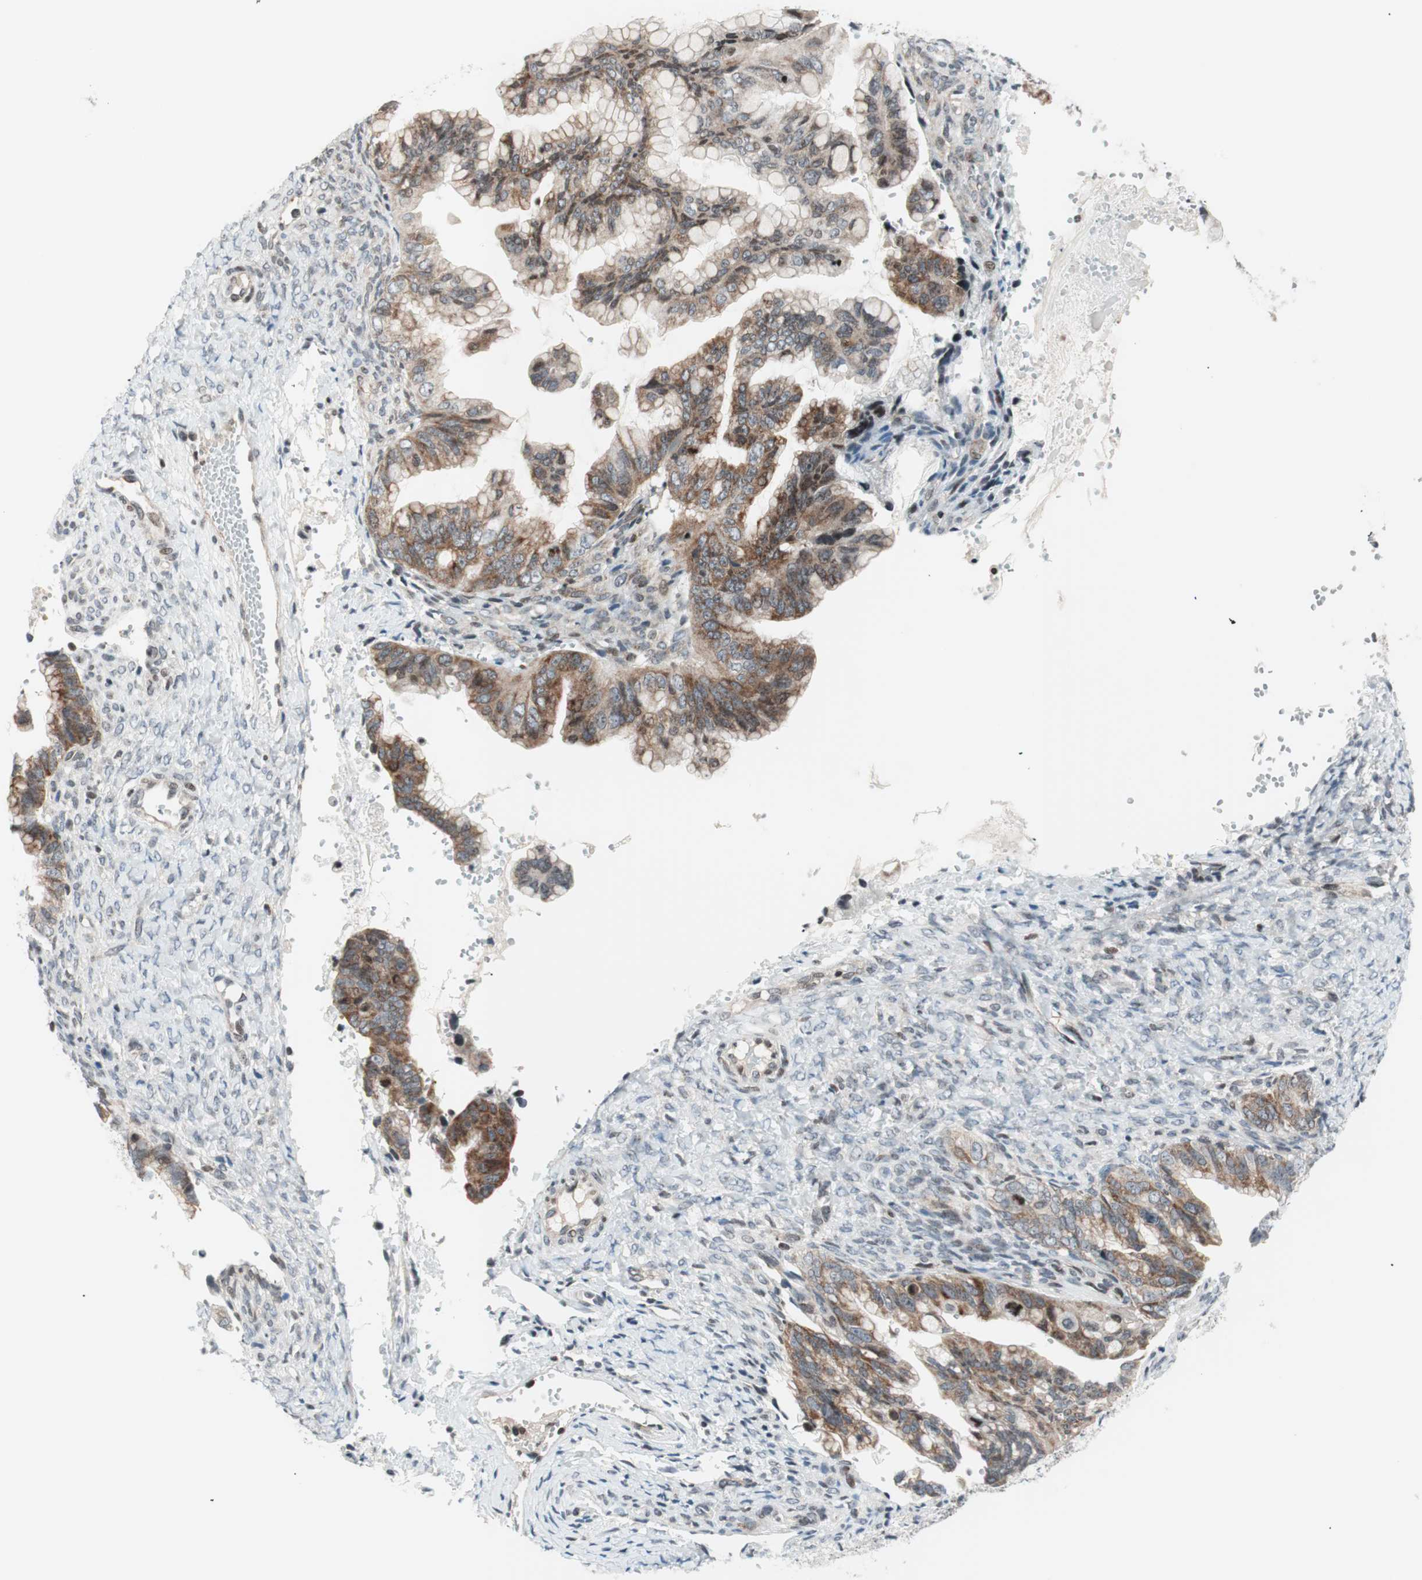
{"staining": {"intensity": "moderate", "quantity": "25%-75%", "location": "cytoplasmic/membranous"}, "tissue": "ovarian cancer", "cell_type": "Tumor cells", "image_type": "cancer", "snomed": [{"axis": "morphology", "description": "Cystadenocarcinoma, mucinous, NOS"}, {"axis": "topography", "description": "Ovary"}], "caption": "Brown immunohistochemical staining in mucinous cystadenocarcinoma (ovarian) exhibits moderate cytoplasmic/membranous positivity in approximately 25%-75% of tumor cells. The protein is stained brown, and the nuclei are stained in blue (DAB IHC with brightfield microscopy, high magnification).", "gene": "TPT1", "patient": {"sex": "female", "age": 36}}